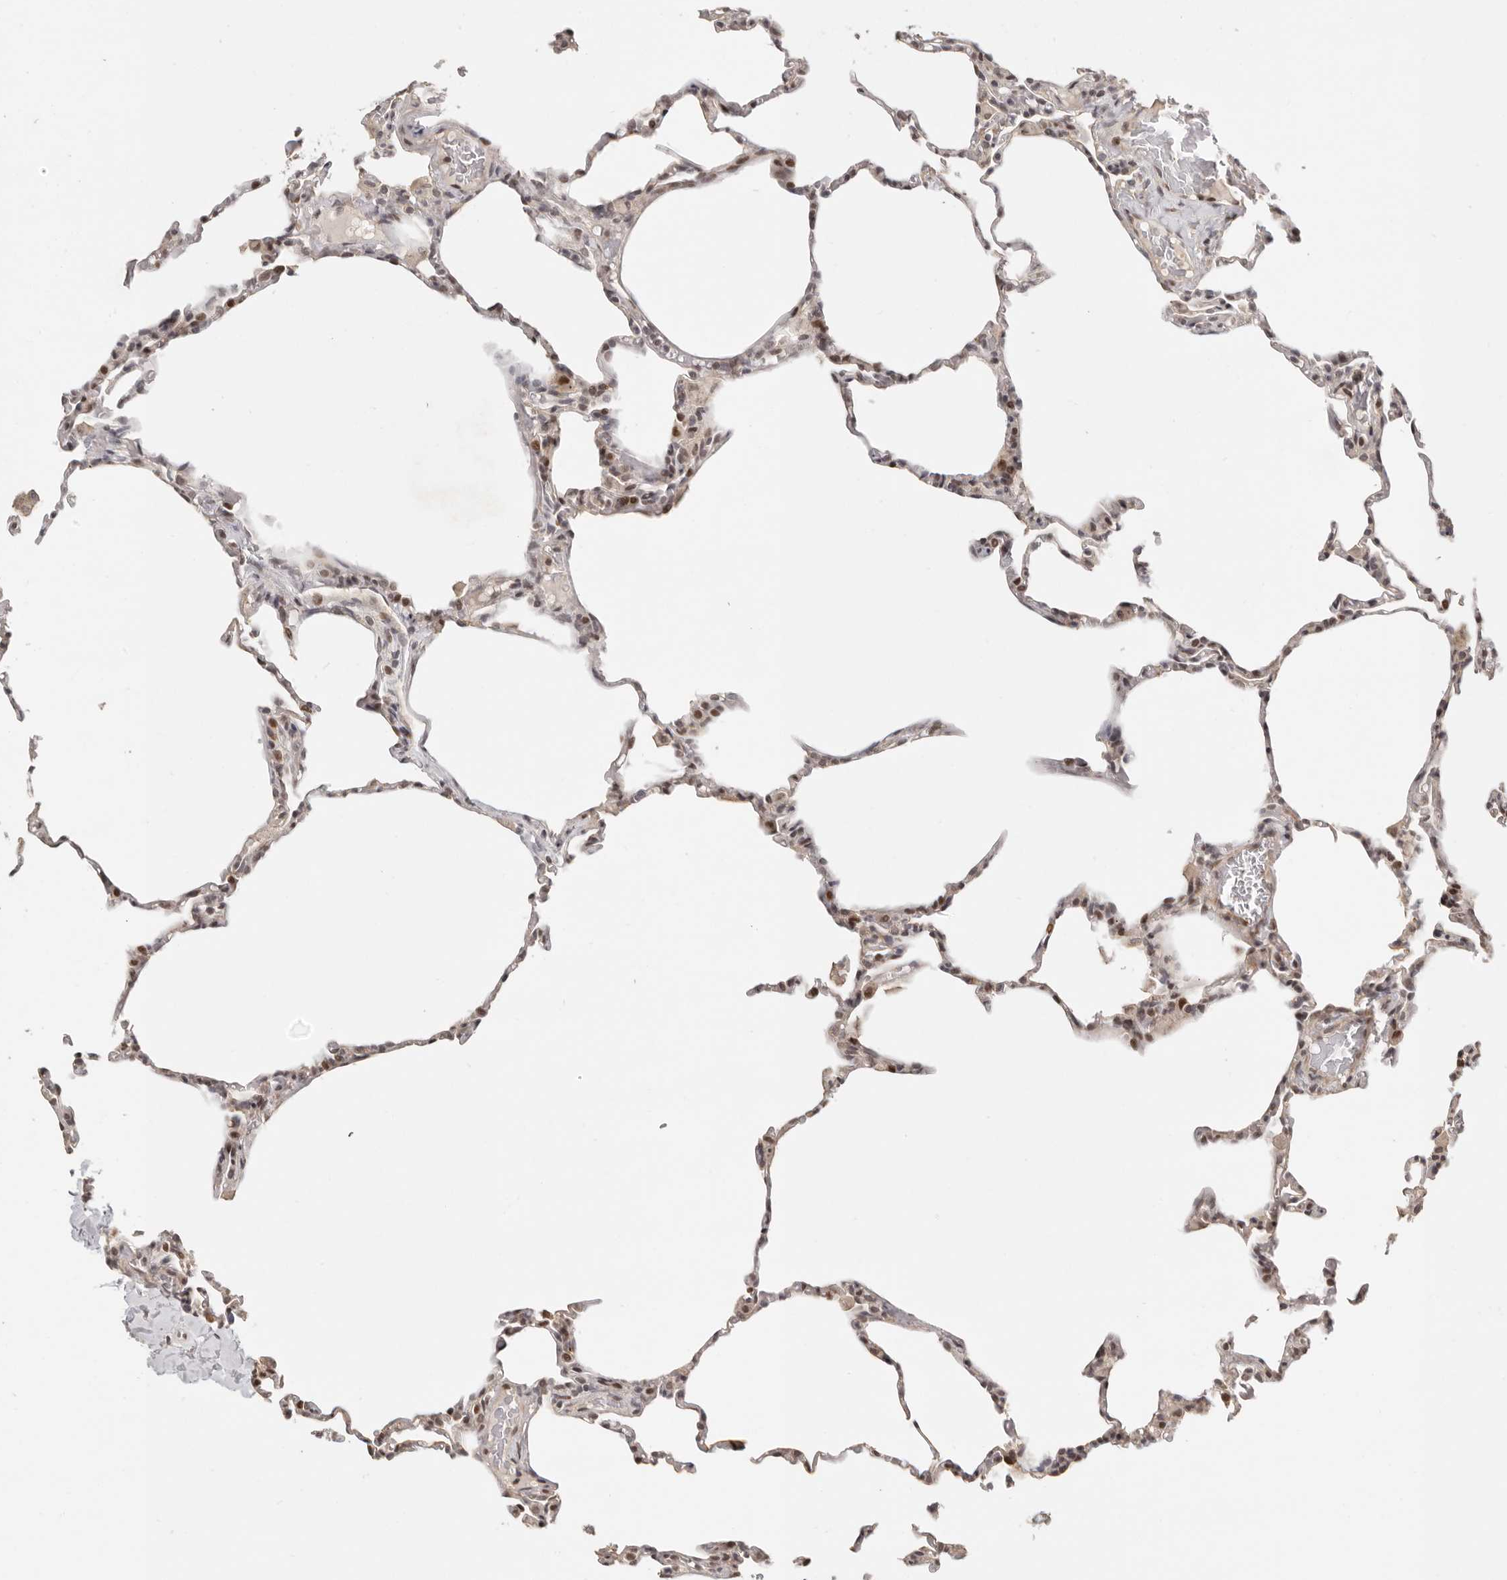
{"staining": {"intensity": "moderate", "quantity": "25%-75%", "location": "nuclear"}, "tissue": "lung", "cell_type": "Alveolar cells", "image_type": "normal", "snomed": [{"axis": "morphology", "description": "Normal tissue, NOS"}, {"axis": "topography", "description": "Lung"}], "caption": "A brown stain shows moderate nuclear positivity of a protein in alveolar cells of benign lung. The protein is stained brown, and the nuclei are stained in blue (DAB IHC with brightfield microscopy, high magnification).", "gene": "GPBP1L1", "patient": {"sex": "male", "age": 20}}